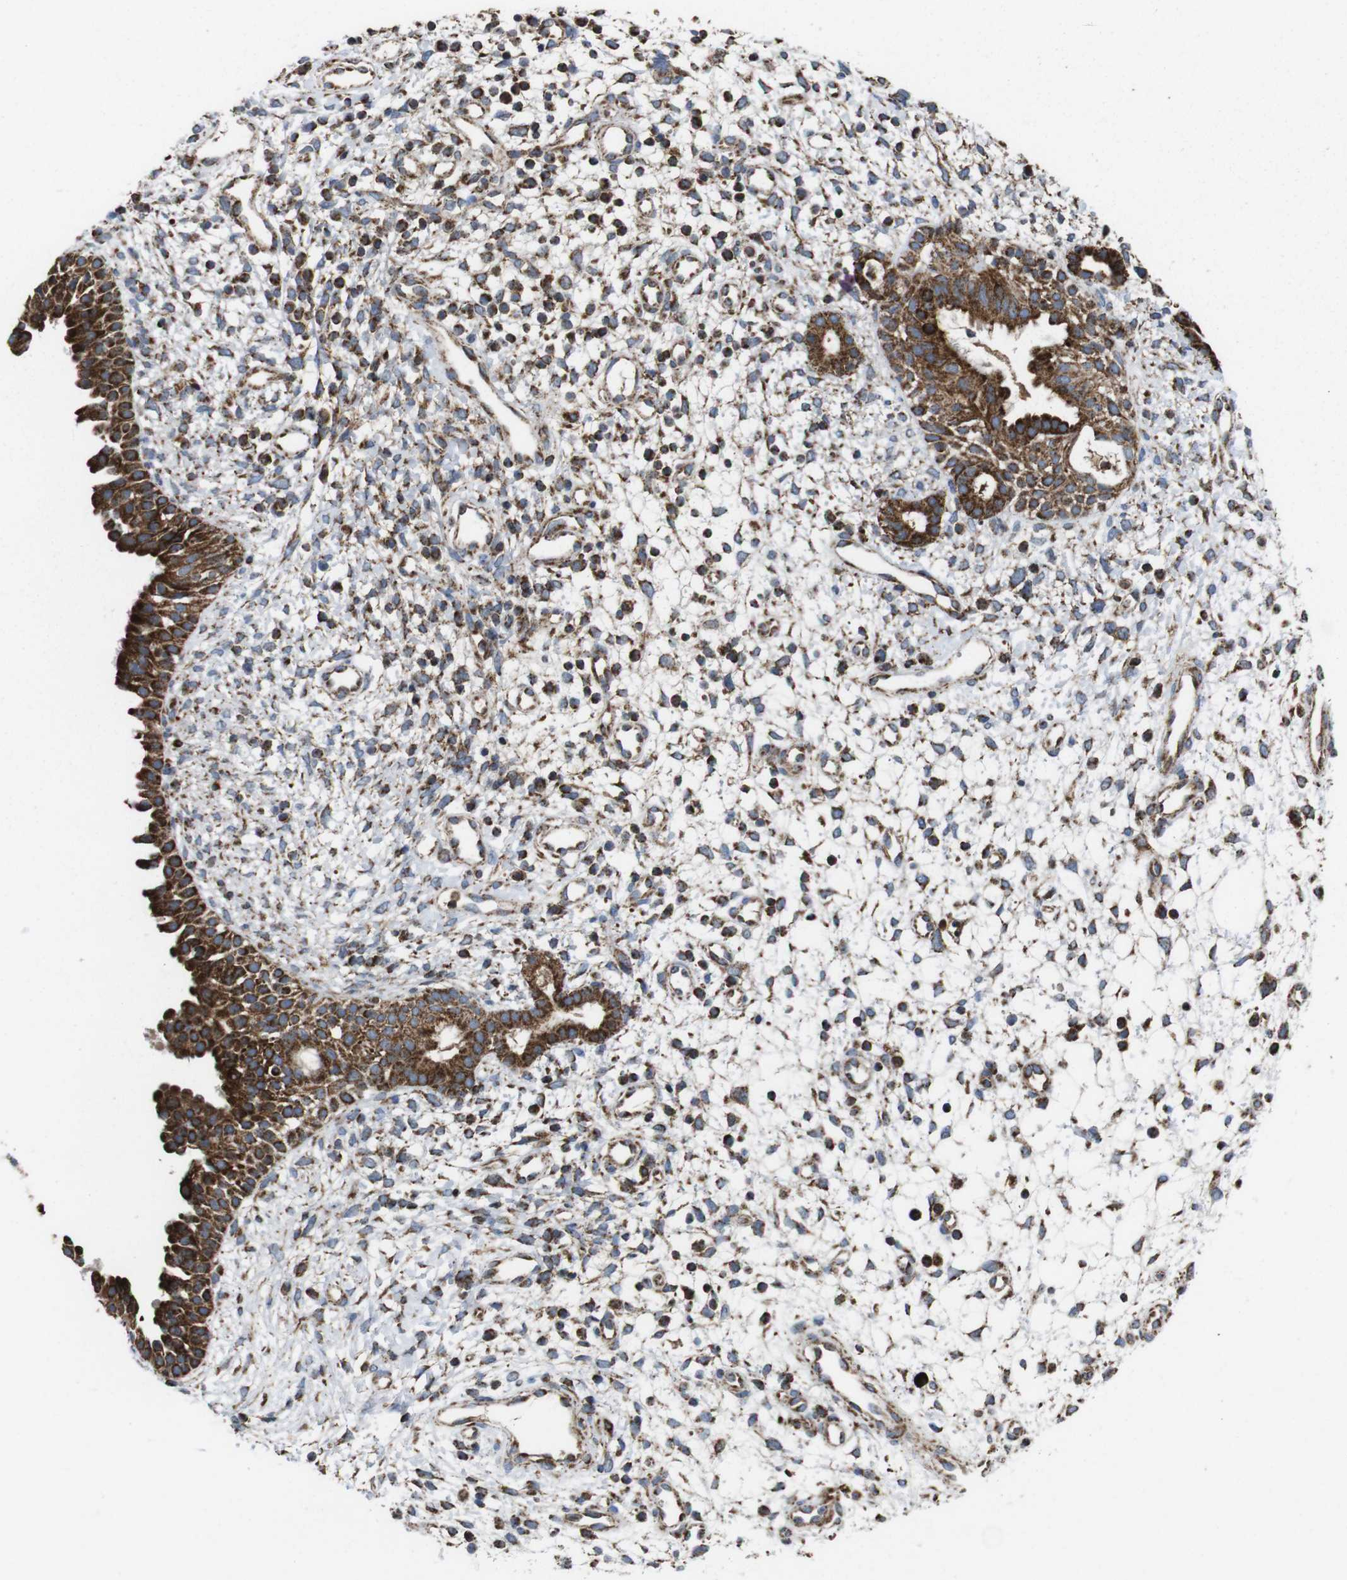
{"staining": {"intensity": "strong", "quantity": ">75%", "location": "cytoplasmic/membranous"}, "tissue": "nasopharynx", "cell_type": "Respiratory epithelial cells", "image_type": "normal", "snomed": [{"axis": "morphology", "description": "Normal tissue, NOS"}, {"axis": "topography", "description": "Nasopharynx"}], "caption": "Protein staining reveals strong cytoplasmic/membranous expression in about >75% of respiratory epithelial cells in unremarkable nasopharynx.", "gene": "HK1", "patient": {"sex": "male", "age": 22}}